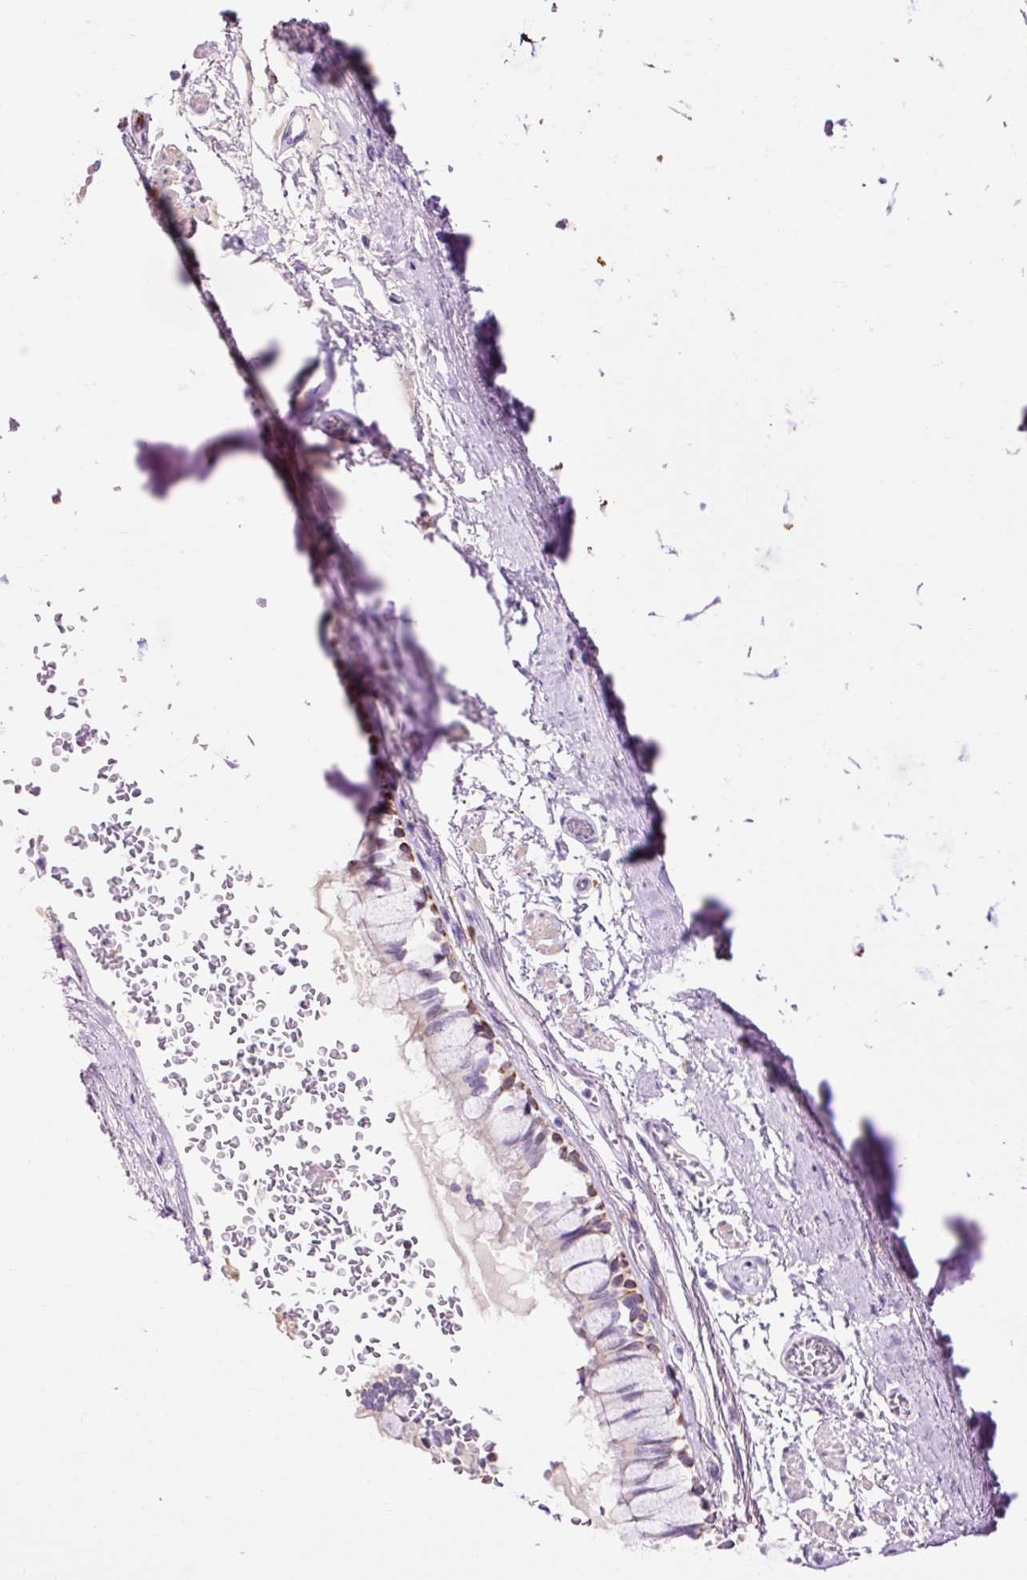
{"staining": {"intensity": "moderate", "quantity": "<25%", "location": "cytoplasmic/membranous"}, "tissue": "bronchus", "cell_type": "Respiratory epithelial cells", "image_type": "normal", "snomed": [{"axis": "morphology", "description": "Normal tissue, NOS"}, {"axis": "topography", "description": "Bronchus"}], "caption": "This image exhibits IHC staining of unremarkable bronchus, with low moderate cytoplasmic/membranous positivity in approximately <25% of respiratory epithelial cells.", "gene": "LY86", "patient": {"sex": "male", "age": 70}}